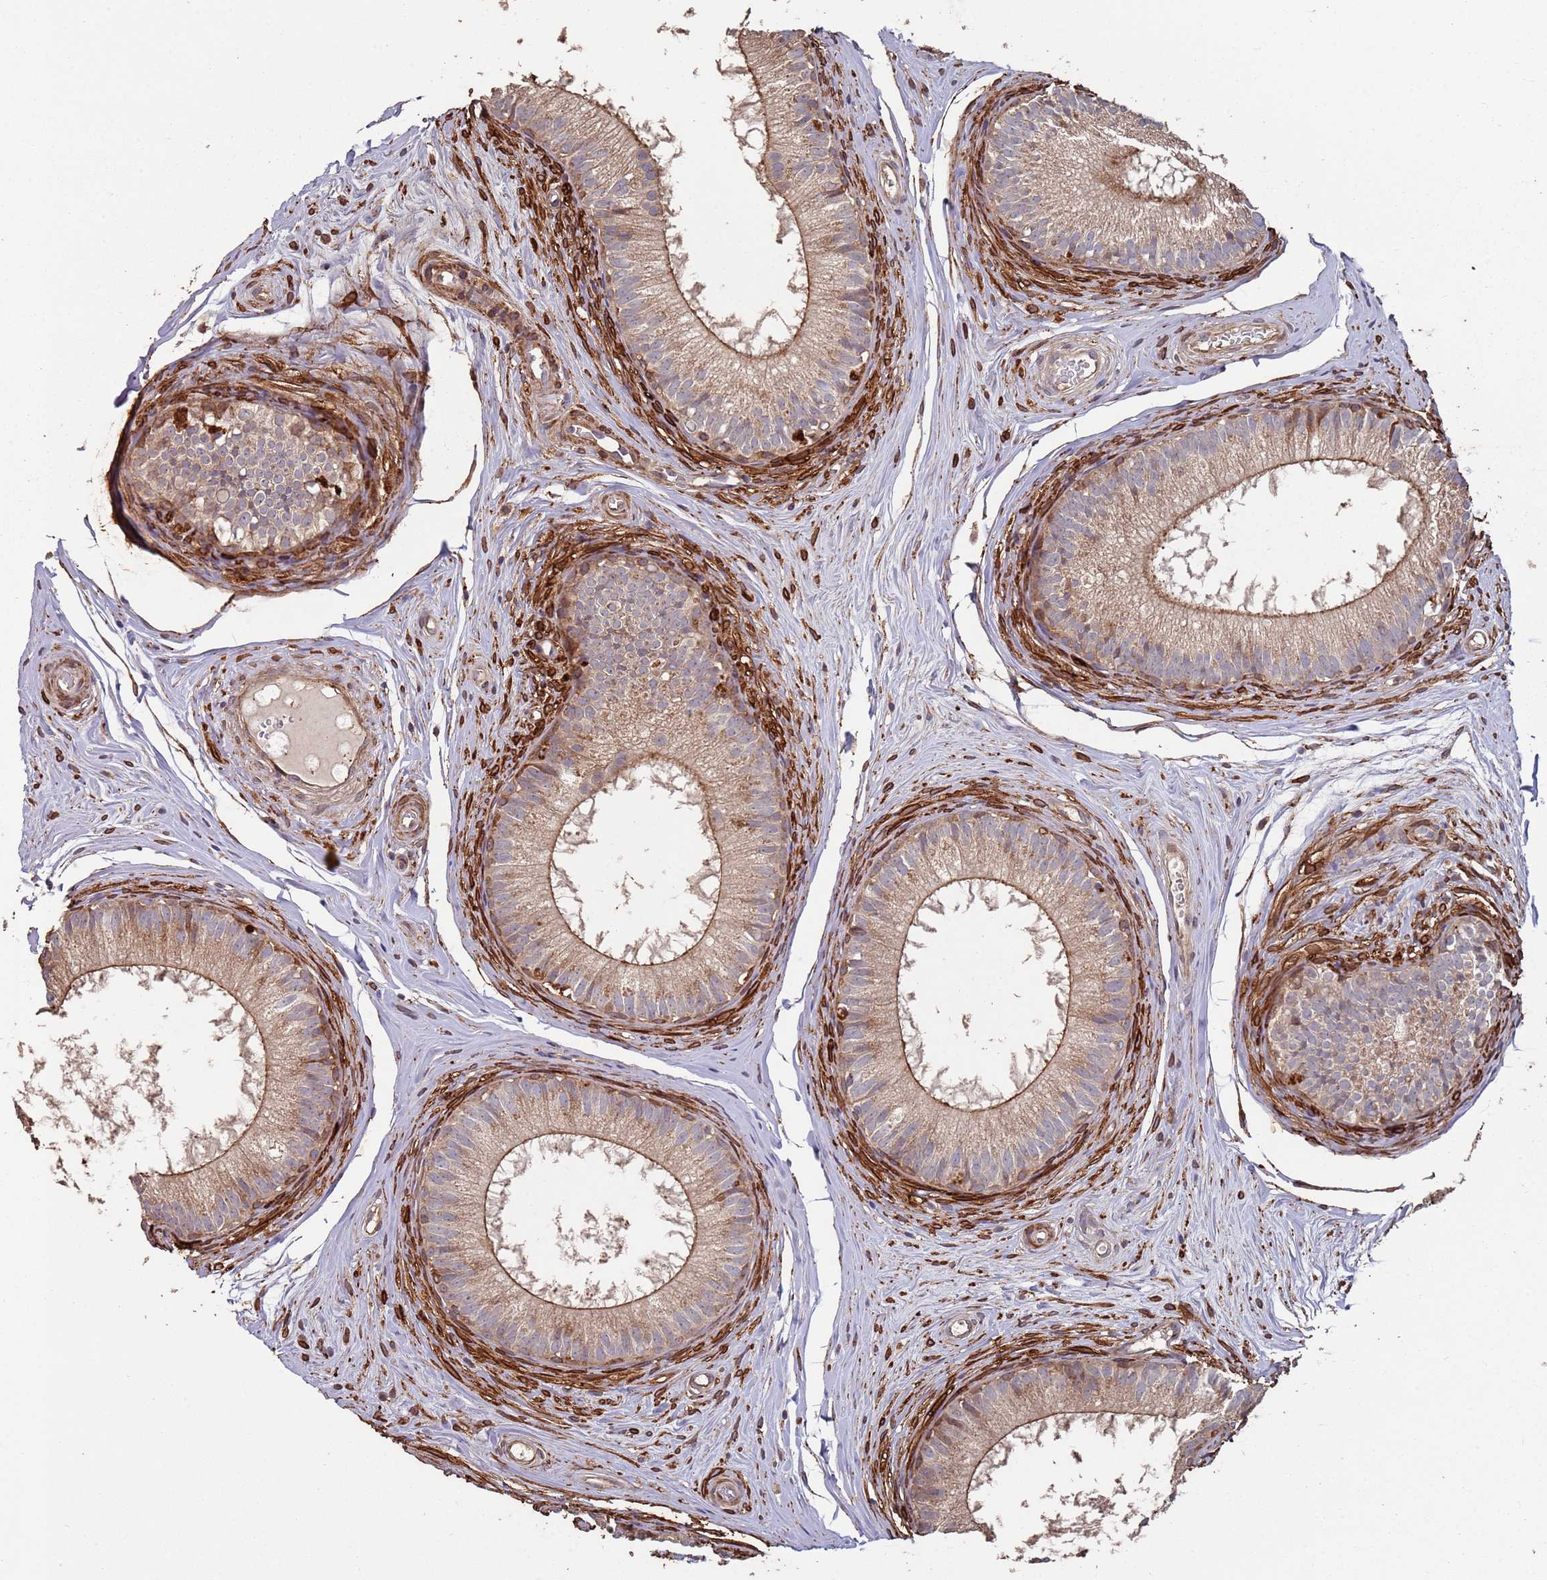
{"staining": {"intensity": "strong", "quantity": "25%-75%", "location": "cytoplasmic/membranous"}, "tissue": "epididymis", "cell_type": "Glandular cells", "image_type": "normal", "snomed": [{"axis": "morphology", "description": "Normal tissue, NOS"}, {"axis": "topography", "description": "Epididymis"}], "caption": "IHC of unremarkable epididymis displays high levels of strong cytoplasmic/membranous positivity in about 25%-75% of glandular cells. The staining was performed using DAB, with brown indicating positive protein expression. Nuclei are stained blue with hematoxylin.", "gene": "LACC1", "patient": {"sex": "male", "age": 34}}